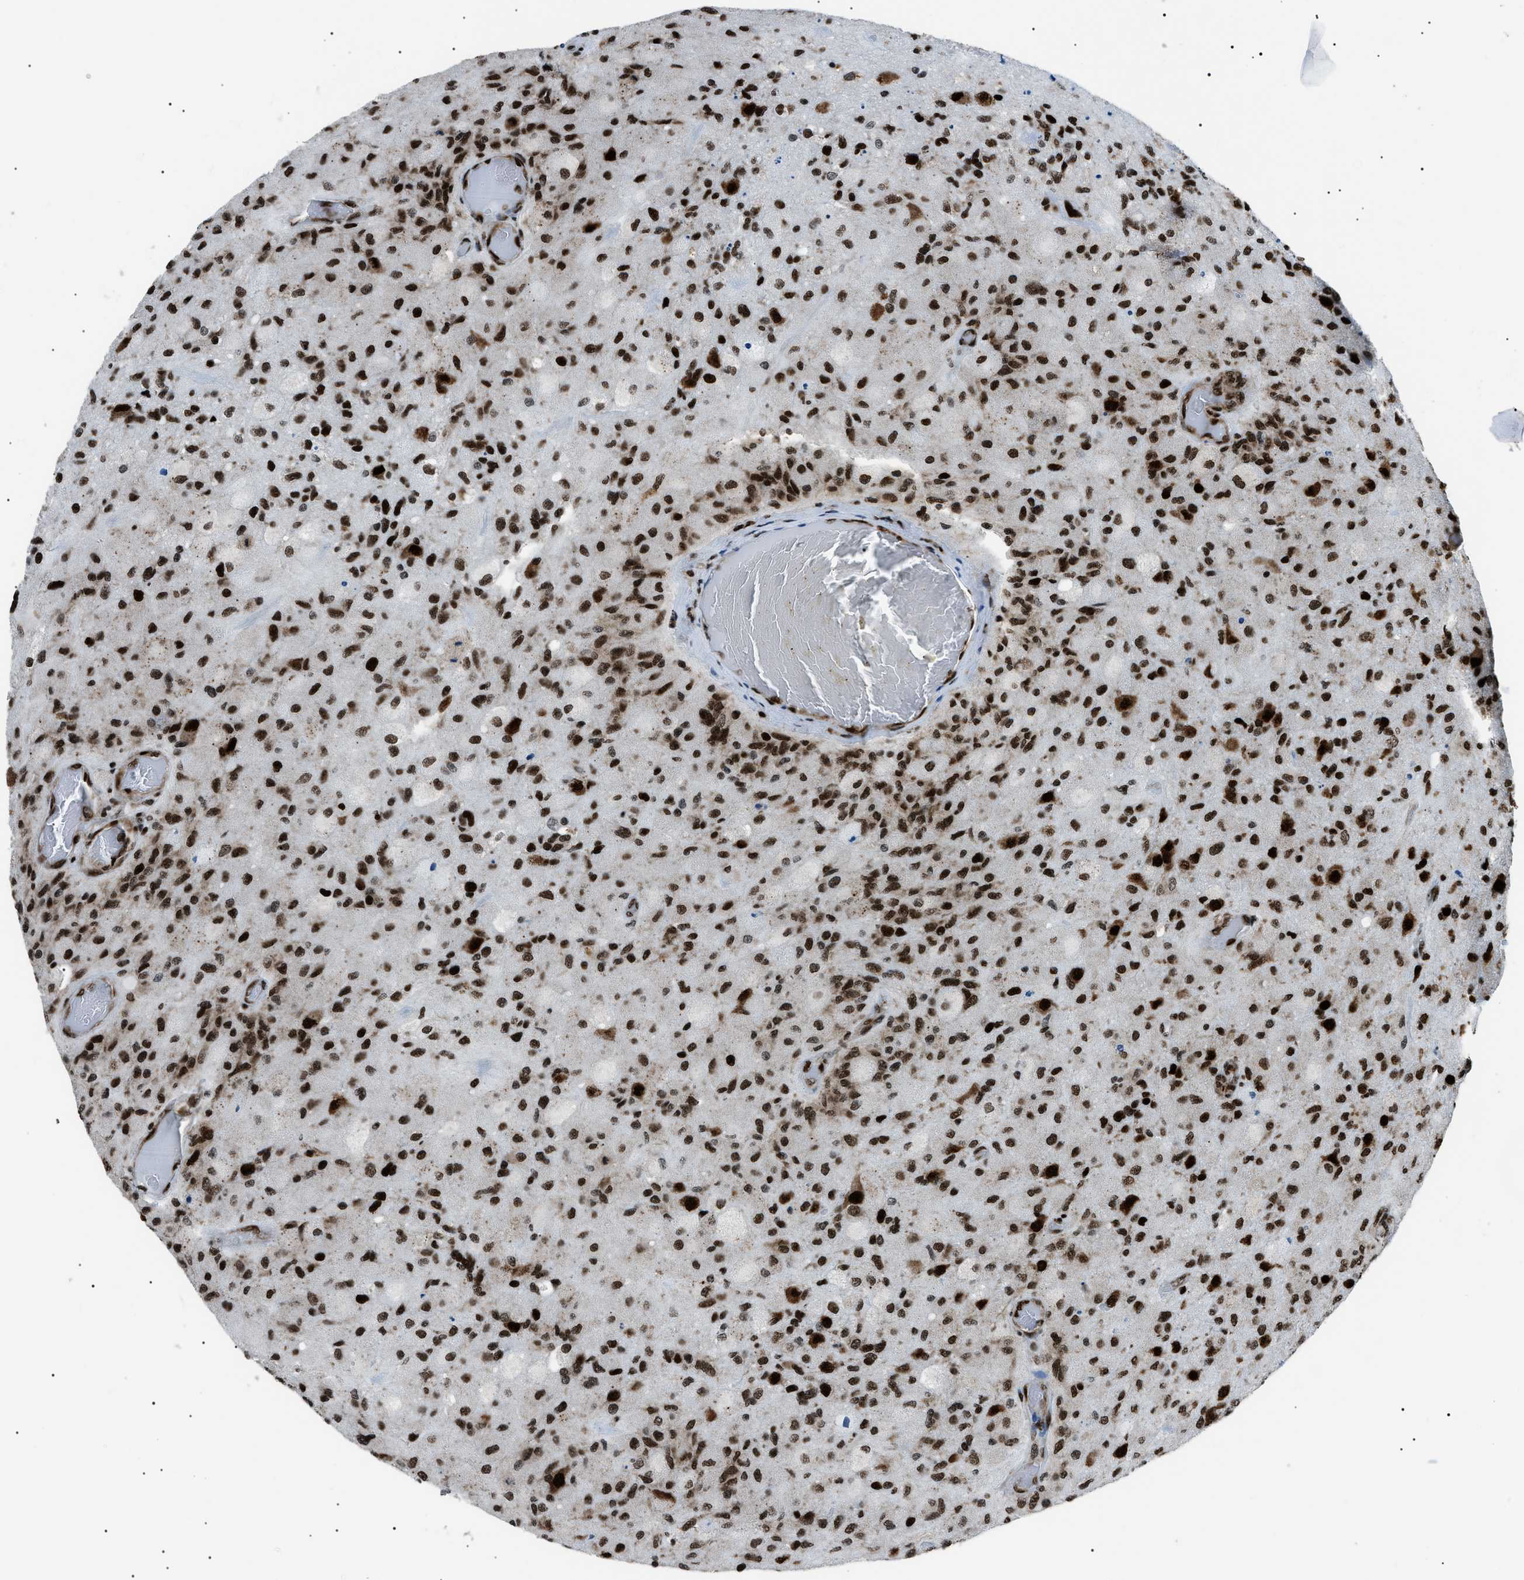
{"staining": {"intensity": "strong", "quantity": ">75%", "location": "nuclear"}, "tissue": "glioma", "cell_type": "Tumor cells", "image_type": "cancer", "snomed": [{"axis": "morphology", "description": "Normal tissue, NOS"}, {"axis": "morphology", "description": "Glioma, malignant, High grade"}, {"axis": "topography", "description": "Cerebral cortex"}], "caption": "High-power microscopy captured an immunohistochemistry image of glioma, revealing strong nuclear expression in about >75% of tumor cells.", "gene": "HNRNPK", "patient": {"sex": "male", "age": 77}}